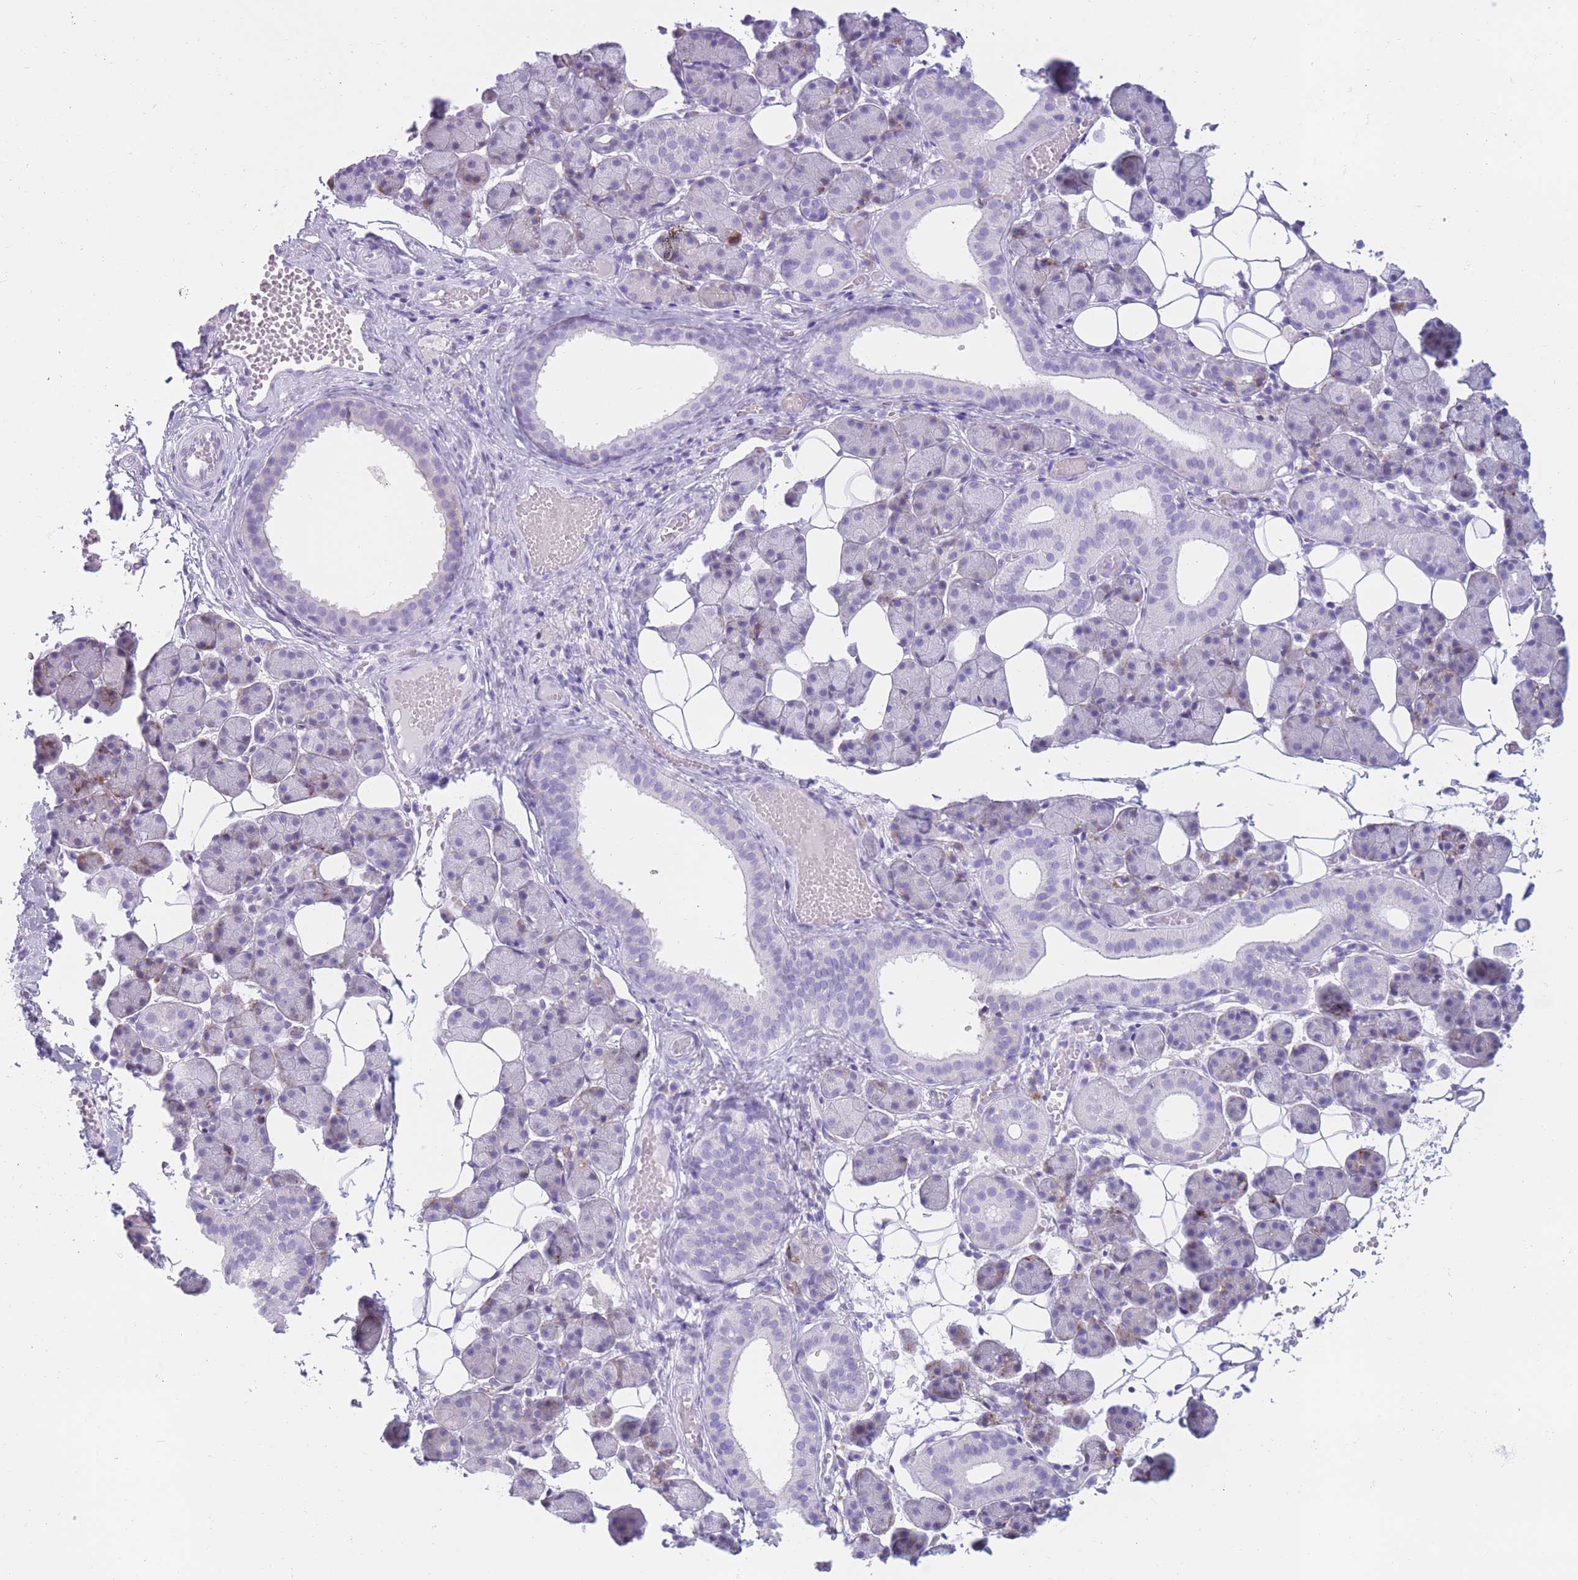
{"staining": {"intensity": "negative", "quantity": "none", "location": "none"}, "tissue": "salivary gland", "cell_type": "Glandular cells", "image_type": "normal", "snomed": [{"axis": "morphology", "description": "Normal tissue, NOS"}, {"axis": "topography", "description": "Salivary gland"}], "caption": "A micrograph of salivary gland stained for a protein displays no brown staining in glandular cells.", "gene": "COL27A1", "patient": {"sex": "female", "age": 33}}